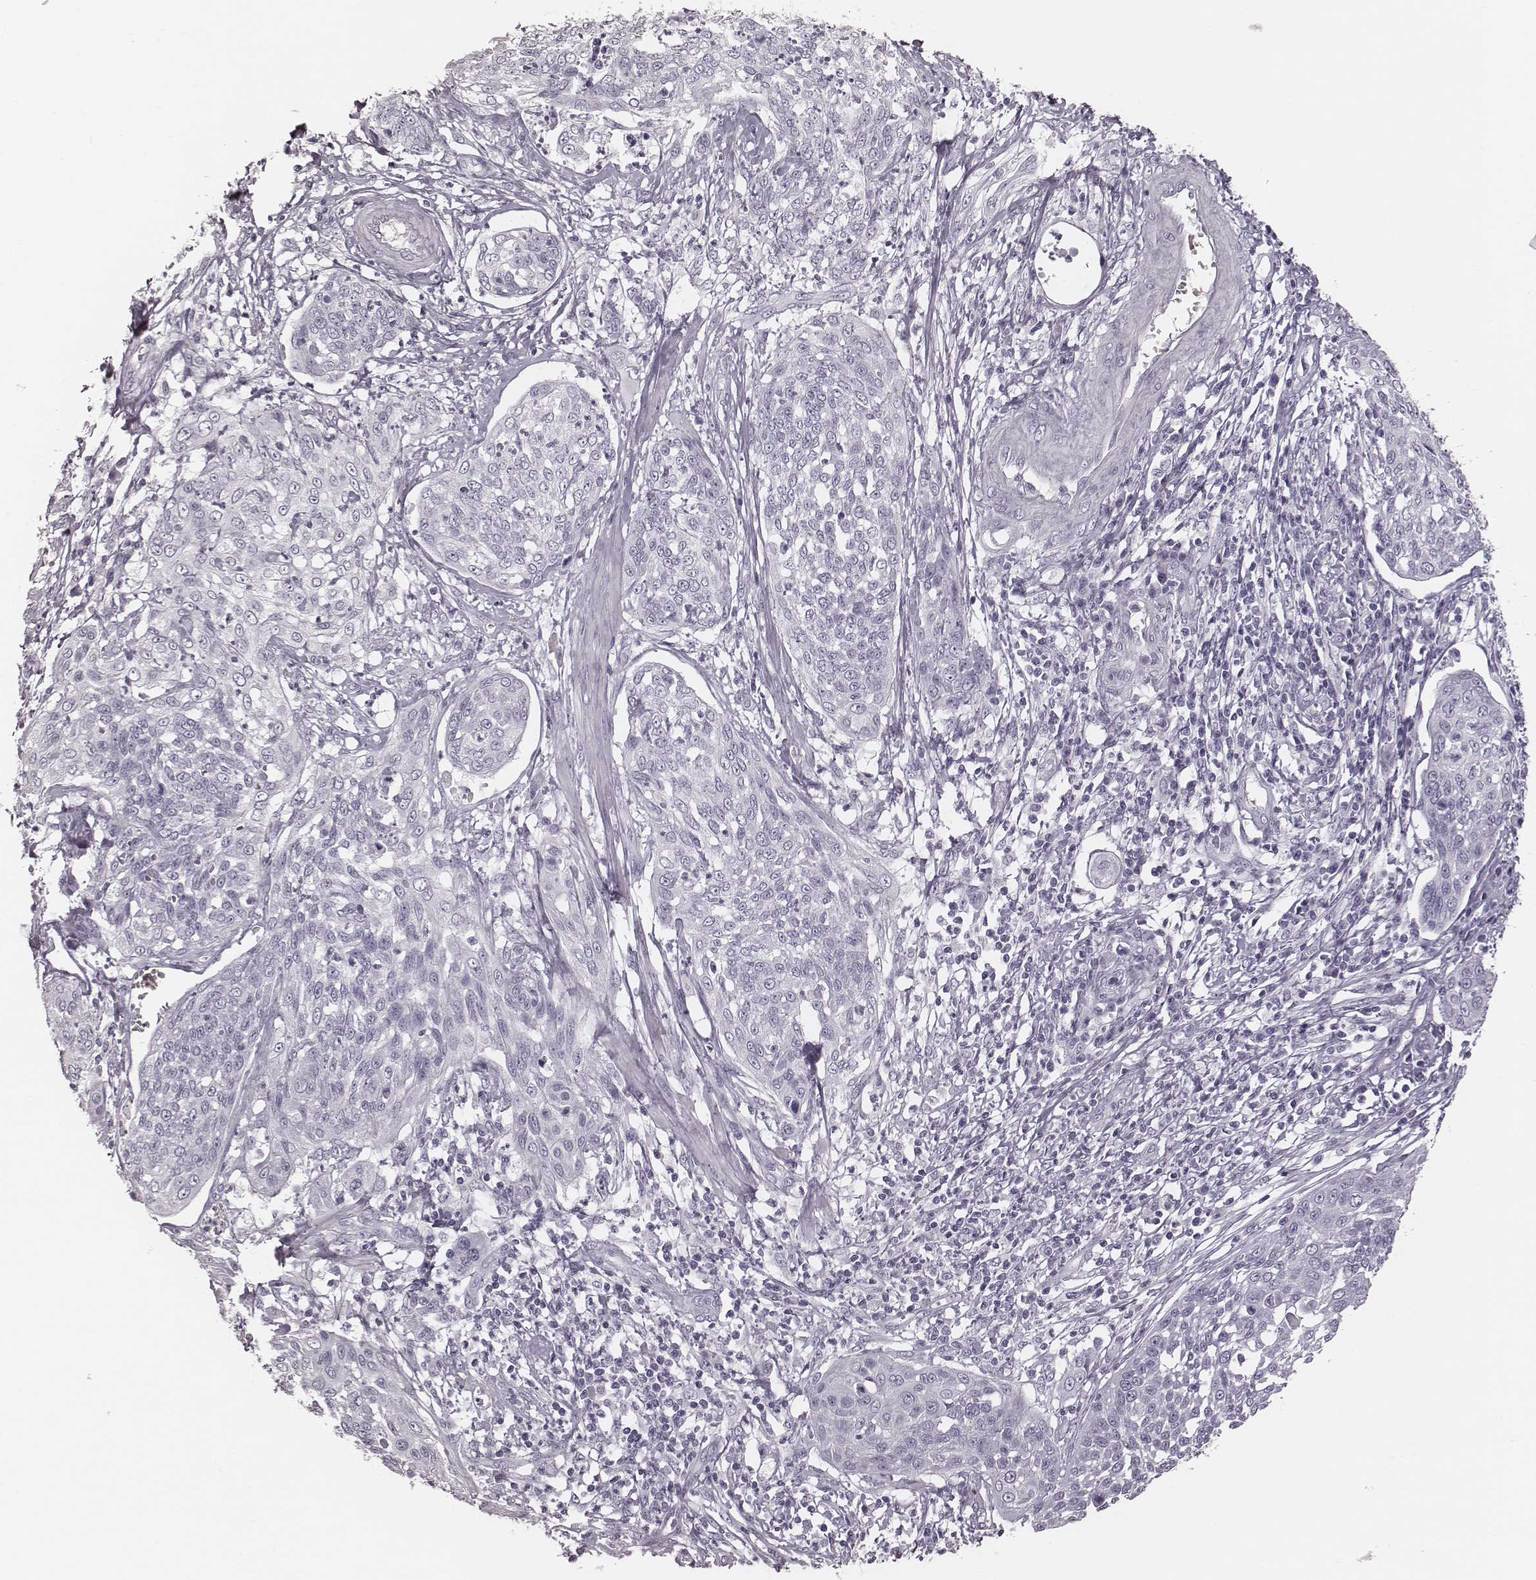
{"staining": {"intensity": "negative", "quantity": "none", "location": "none"}, "tissue": "cervical cancer", "cell_type": "Tumor cells", "image_type": "cancer", "snomed": [{"axis": "morphology", "description": "Squamous cell carcinoma, NOS"}, {"axis": "topography", "description": "Cervix"}], "caption": "Cervical squamous cell carcinoma stained for a protein using IHC demonstrates no positivity tumor cells.", "gene": "MSX1", "patient": {"sex": "female", "age": 34}}